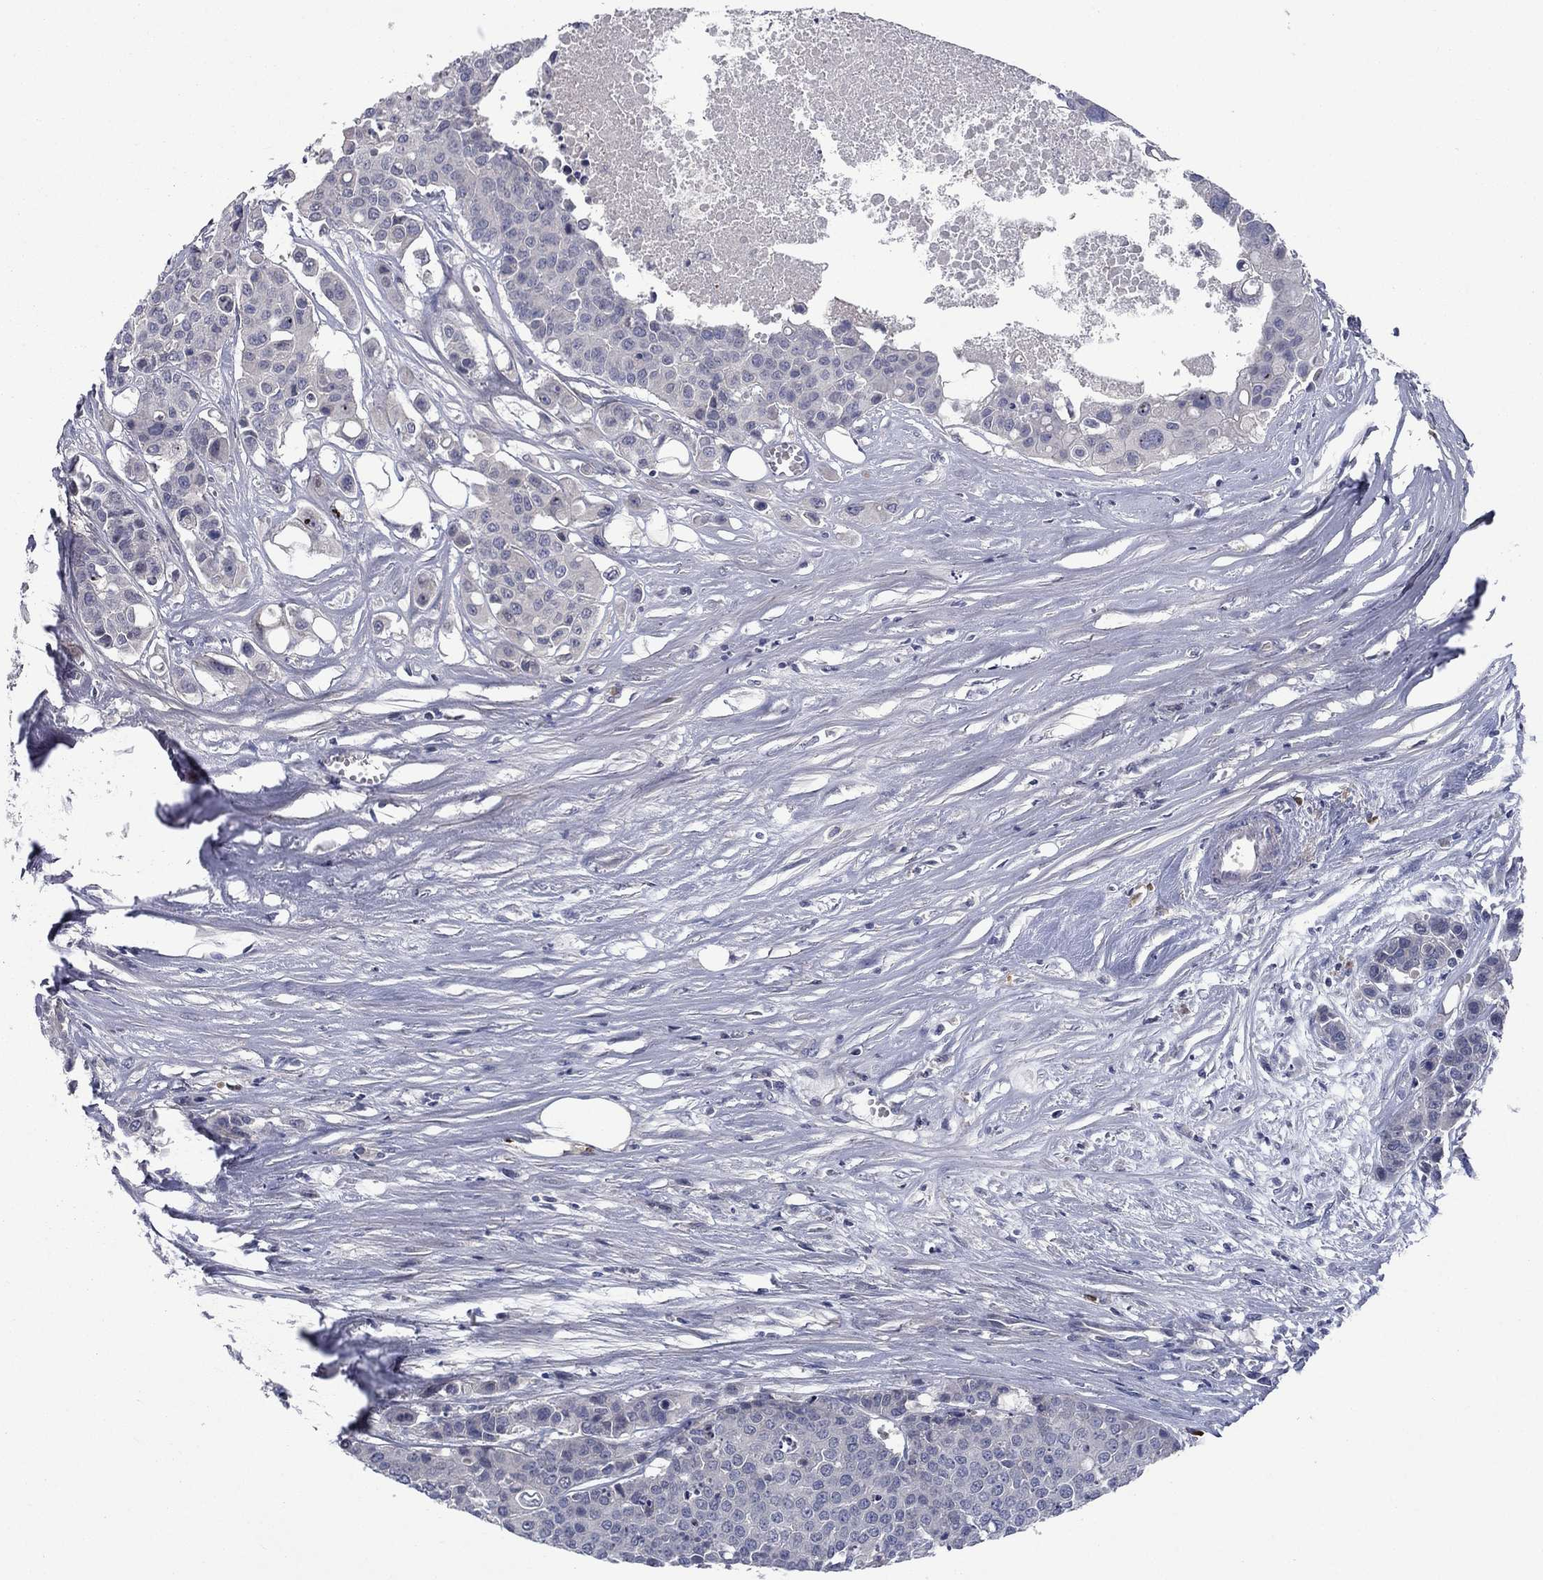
{"staining": {"intensity": "negative", "quantity": "none", "location": "none"}, "tissue": "carcinoid", "cell_type": "Tumor cells", "image_type": "cancer", "snomed": [{"axis": "morphology", "description": "Carcinoid, malignant, NOS"}, {"axis": "topography", "description": "Colon"}], "caption": "DAB immunohistochemical staining of human carcinoid (malignant) displays no significant staining in tumor cells.", "gene": "CACNA1A", "patient": {"sex": "male", "age": 81}}